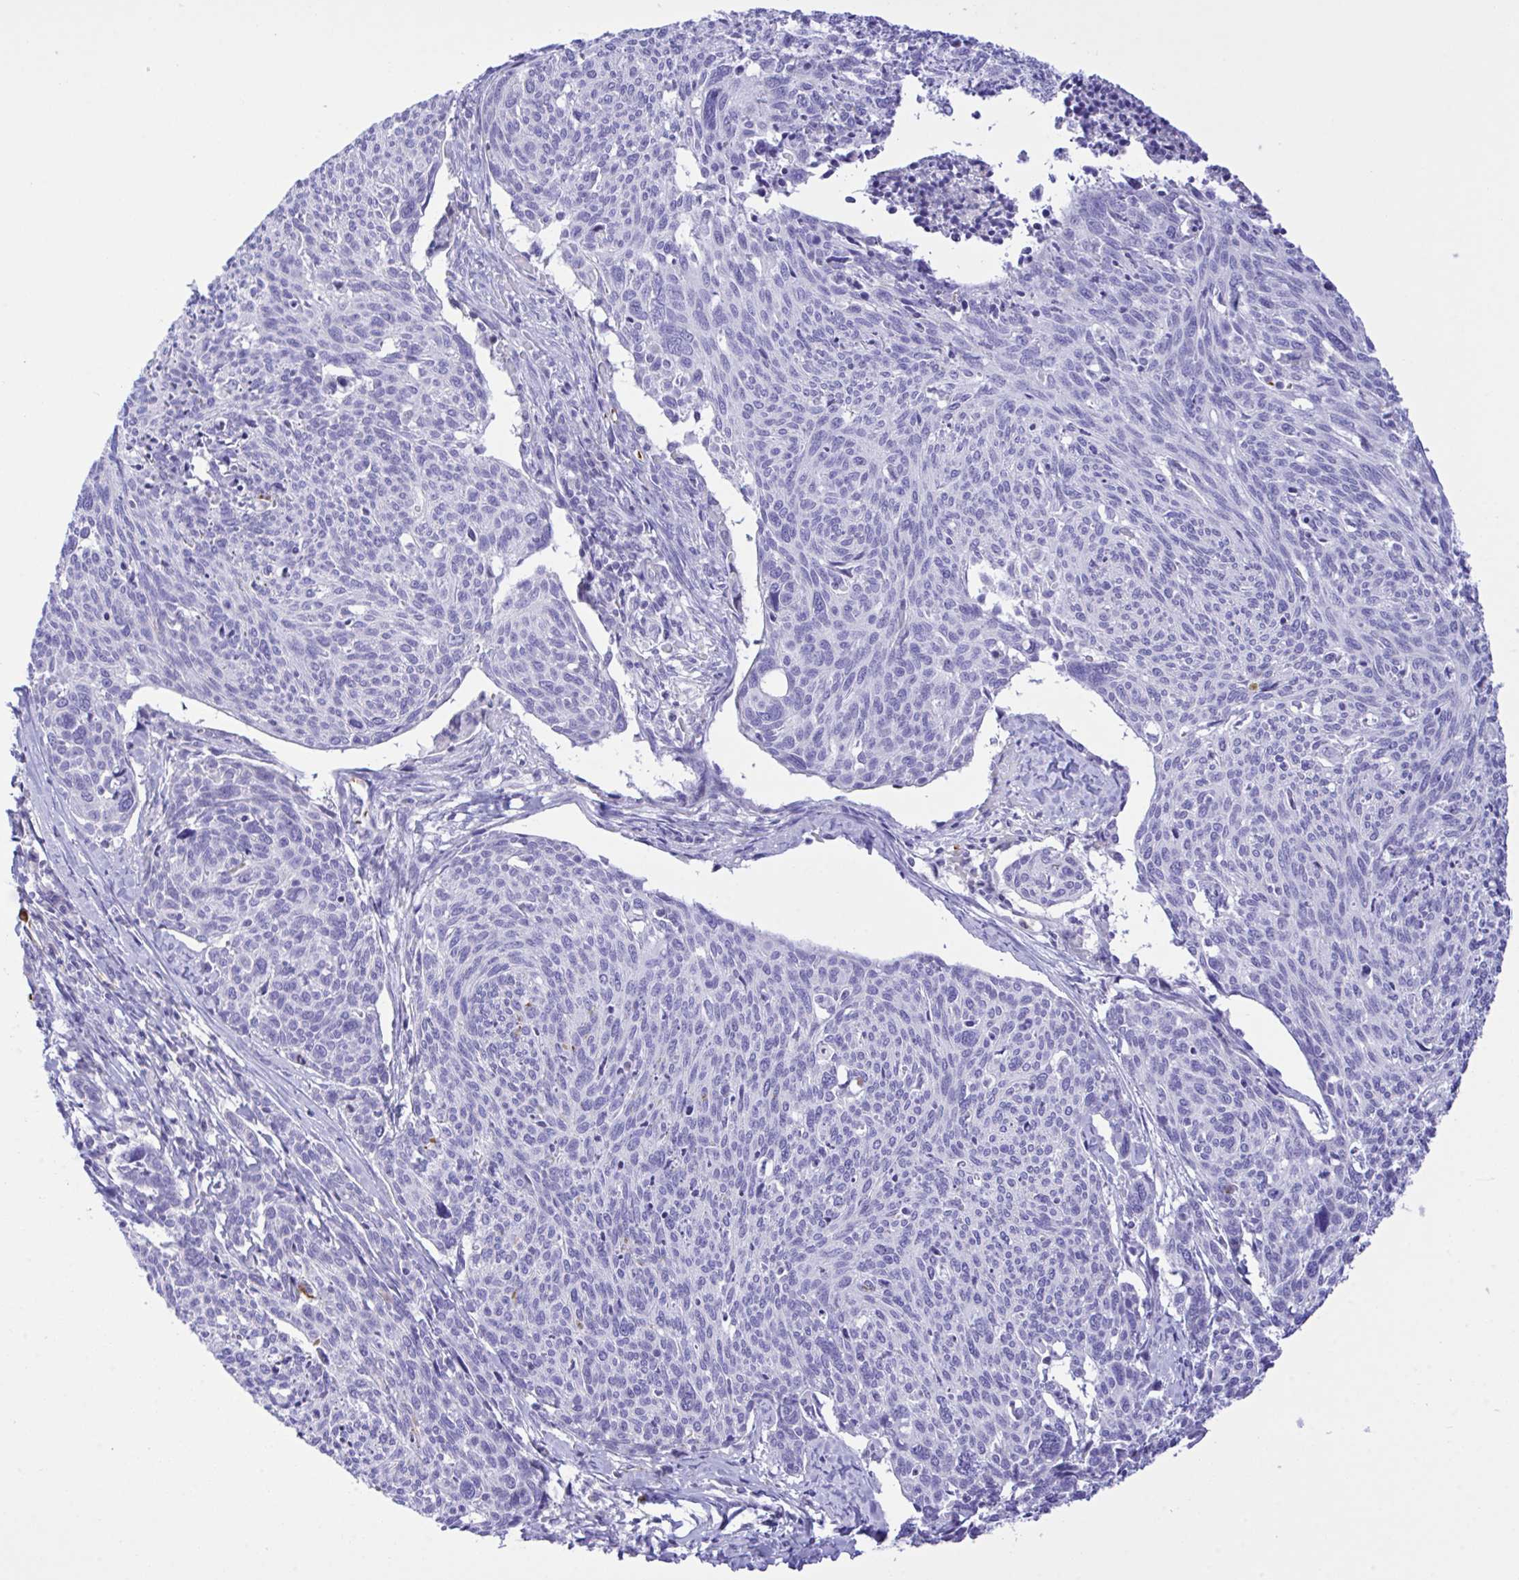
{"staining": {"intensity": "negative", "quantity": "none", "location": "none"}, "tissue": "cervical cancer", "cell_type": "Tumor cells", "image_type": "cancer", "snomed": [{"axis": "morphology", "description": "Squamous cell carcinoma, NOS"}, {"axis": "topography", "description": "Cervix"}], "caption": "High power microscopy image of an immunohistochemistry (IHC) photomicrograph of cervical cancer (squamous cell carcinoma), revealing no significant positivity in tumor cells.", "gene": "ZNF221", "patient": {"sex": "female", "age": 49}}